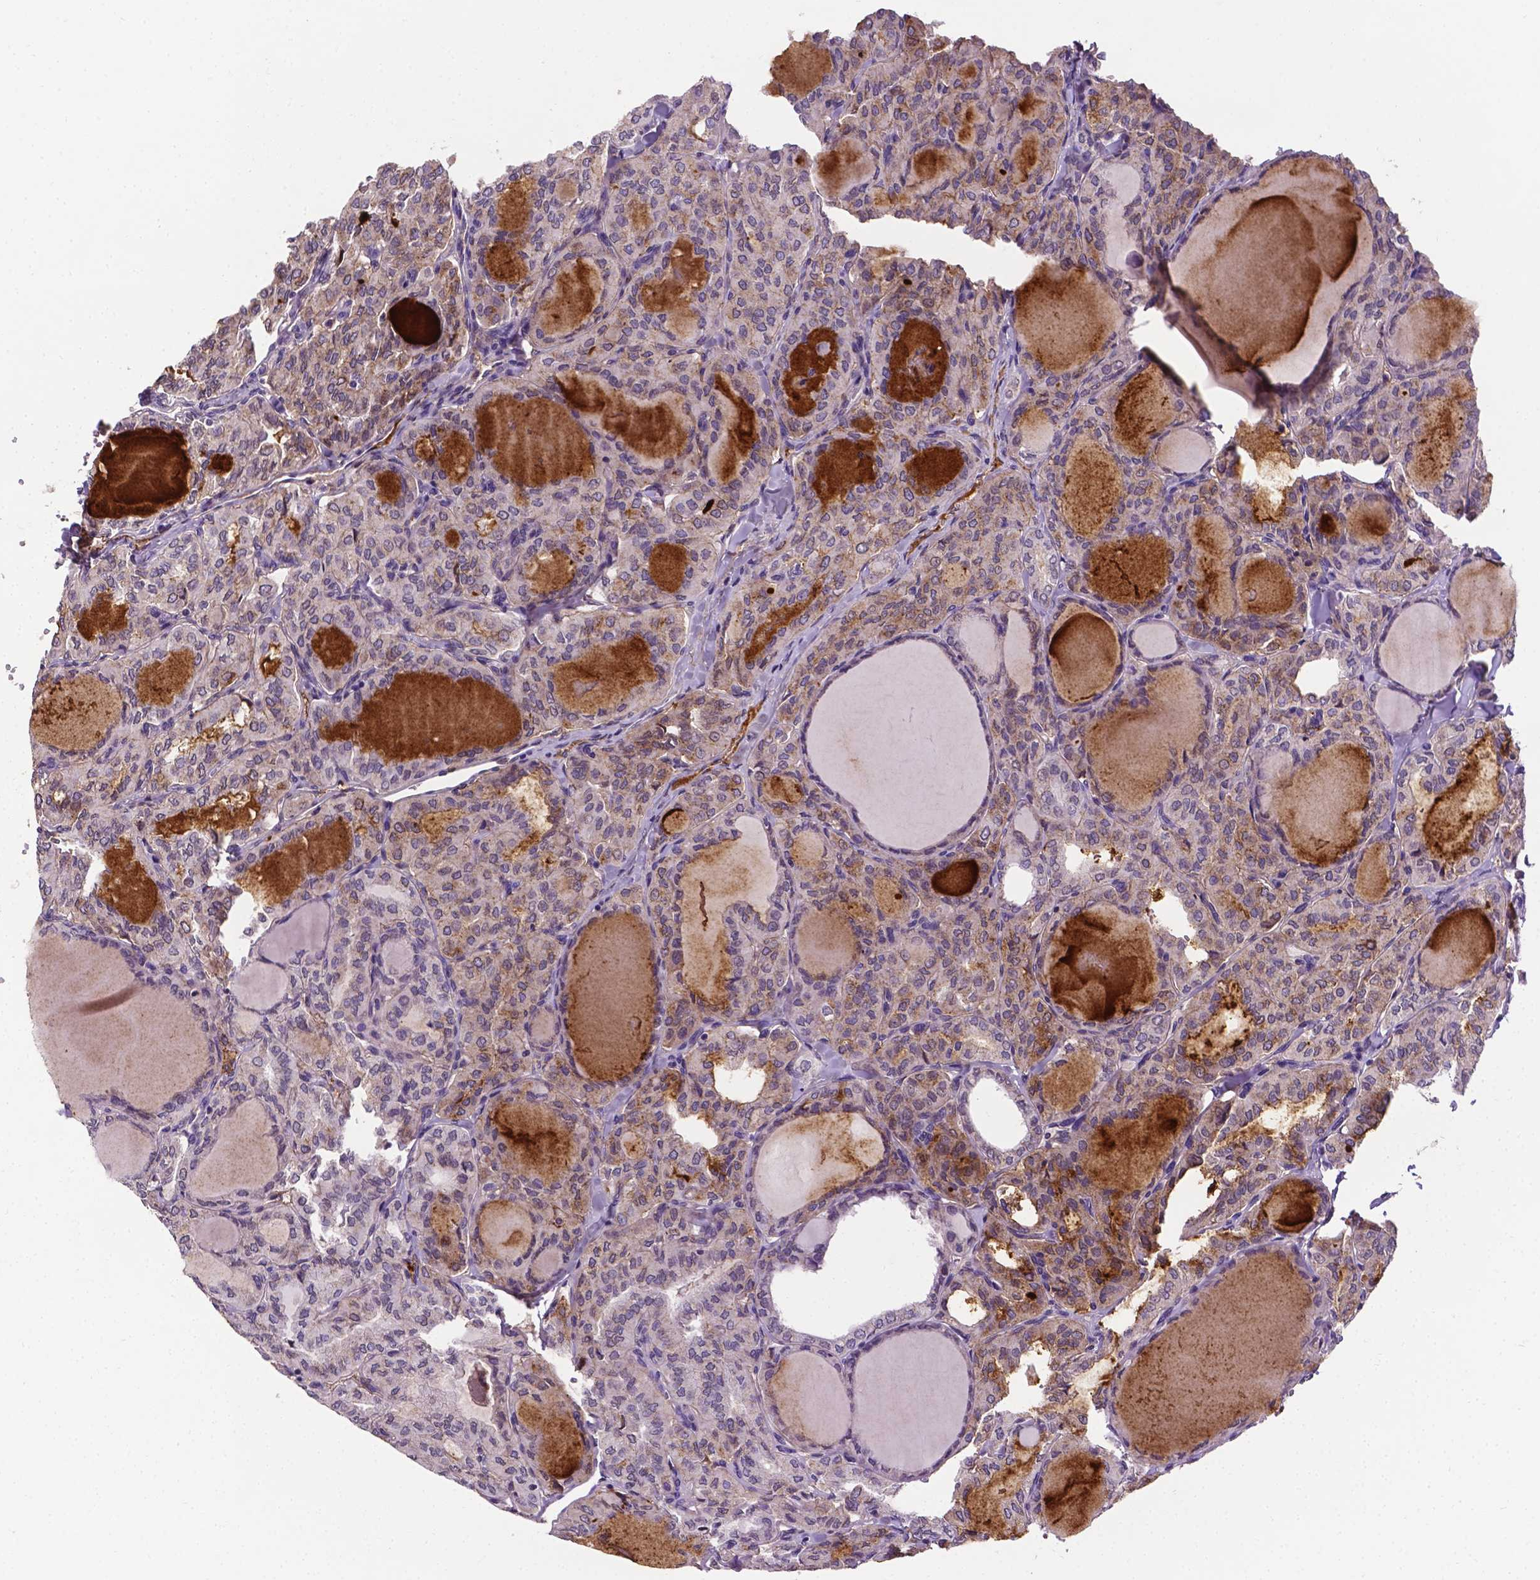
{"staining": {"intensity": "negative", "quantity": "none", "location": "none"}, "tissue": "thyroid cancer", "cell_type": "Tumor cells", "image_type": "cancer", "snomed": [{"axis": "morphology", "description": "Papillary adenocarcinoma, NOS"}, {"axis": "topography", "description": "Thyroid gland"}], "caption": "Immunohistochemistry of human papillary adenocarcinoma (thyroid) reveals no staining in tumor cells.", "gene": "APOE", "patient": {"sex": "male", "age": 20}}